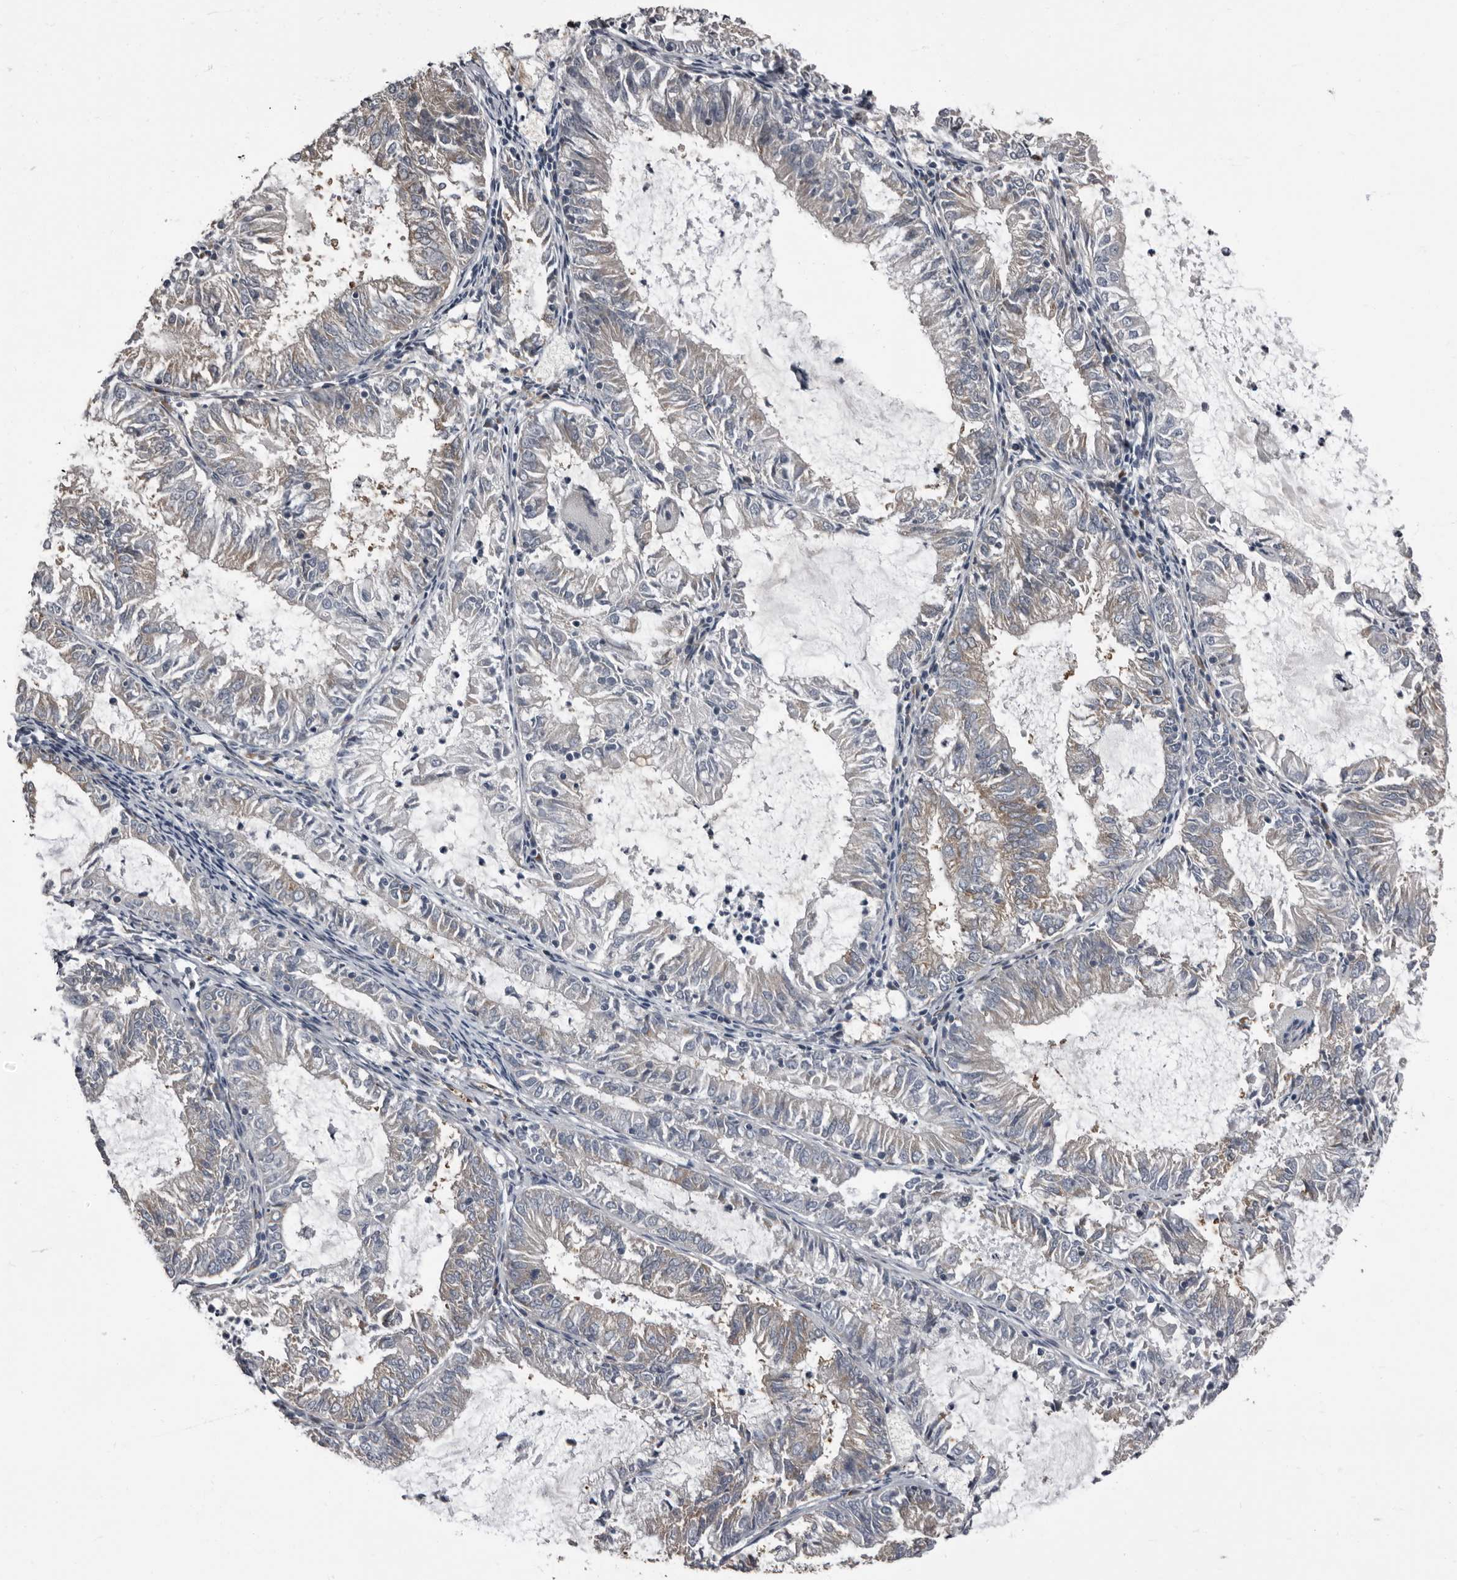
{"staining": {"intensity": "weak", "quantity": "<25%", "location": "cytoplasmic/membranous"}, "tissue": "endometrial cancer", "cell_type": "Tumor cells", "image_type": "cancer", "snomed": [{"axis": "morphology", "description": "Adenocarcinoma, NOS"}, {"axis": "topography", "description": "Endometrium"}], "caption": "Immunohistochemistry image of neoplastic tissue: human endometrial cancer (adenocarcinoma) stained with DAB (3,3'-diaminobenzidine) shows no significant protein expression in tumor cells.", "gene": "TPD52L1", "patient": {"sex": "female", "age": 57}}